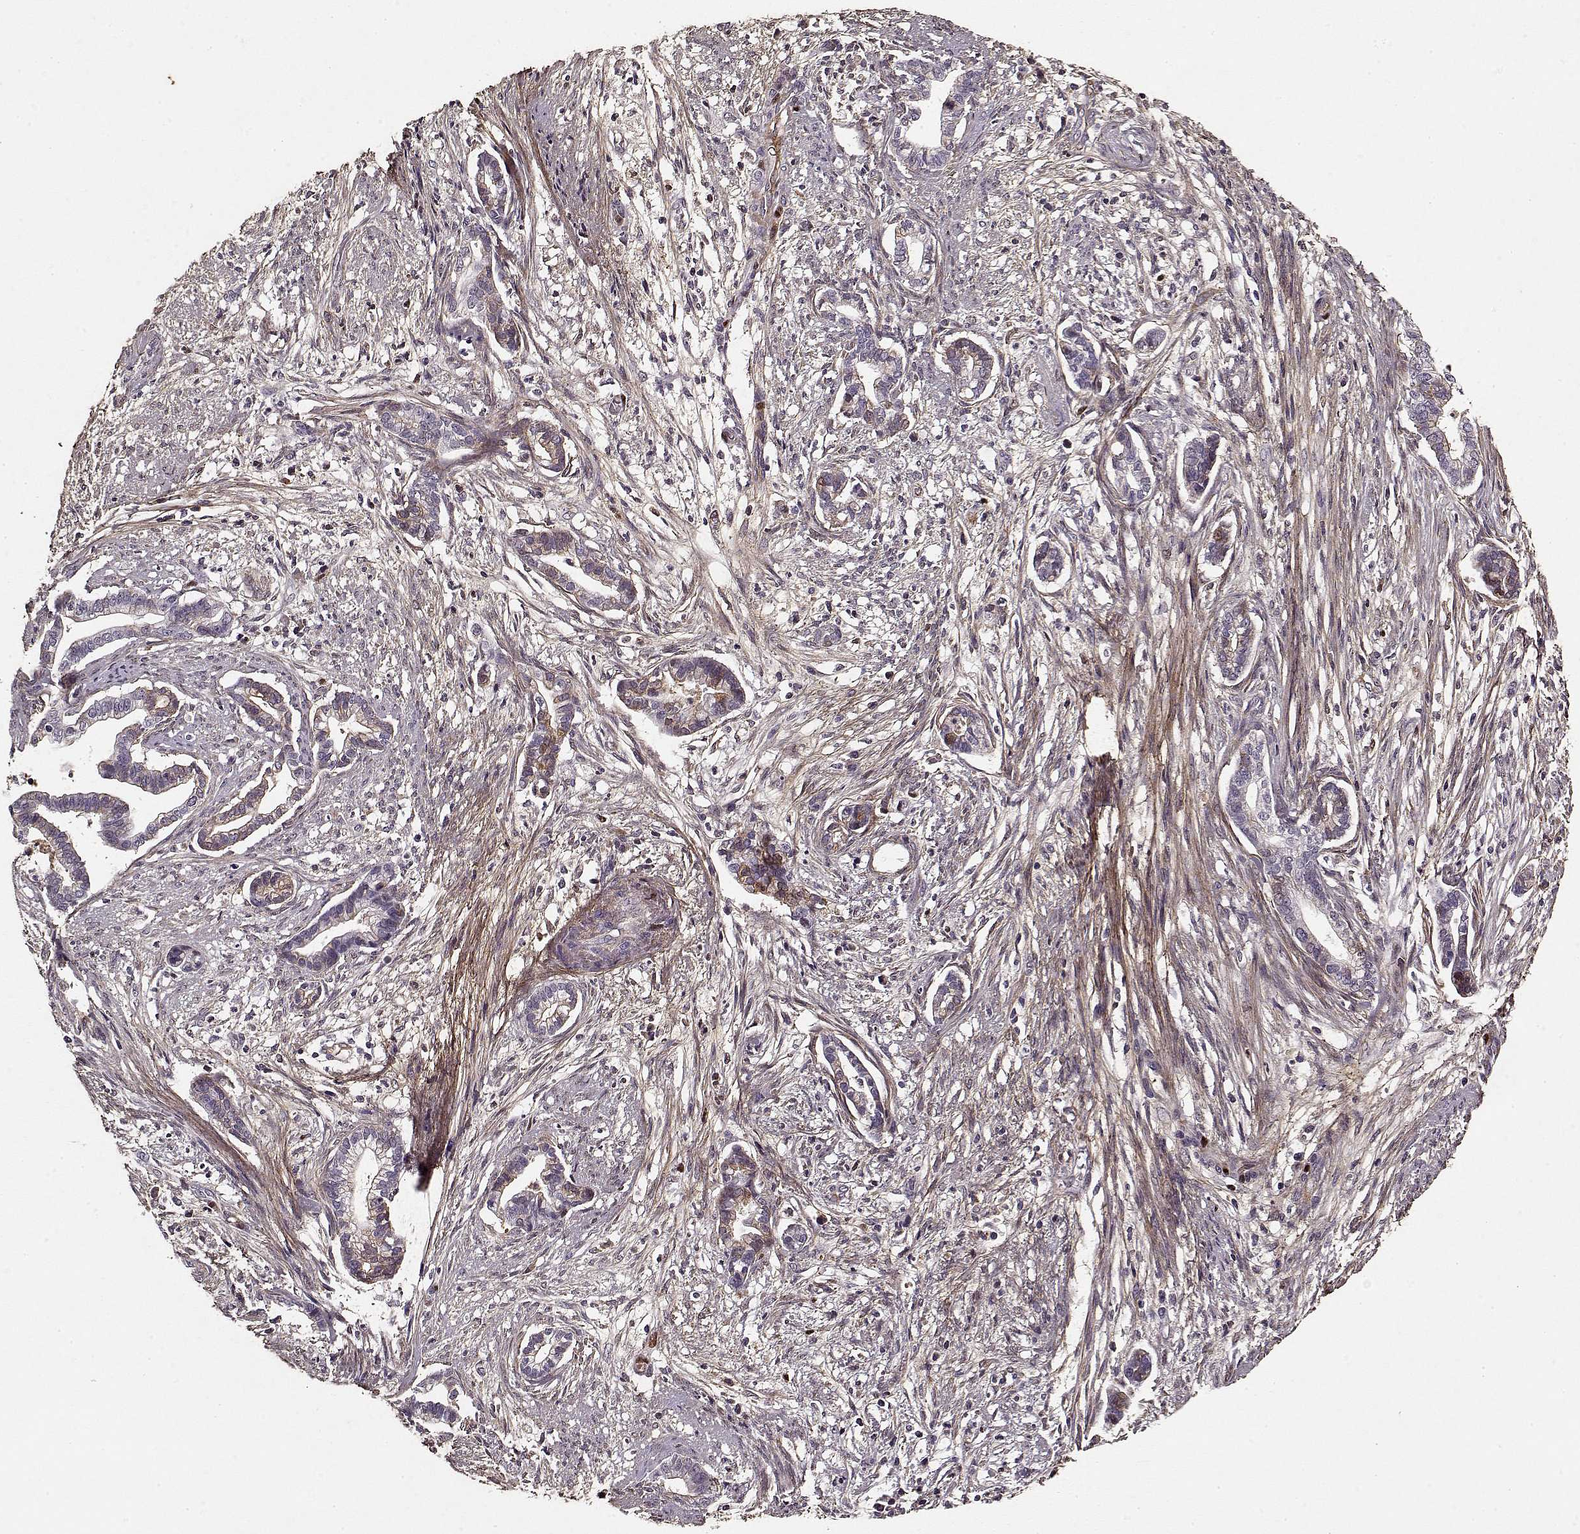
{"staining": {"intensity": "moderate", "quantity": "25%-75%", "location": "cytoplasmic/membranous"}, "tissue": "cervical cancer", "cell_type": "Tumor cells", "image_type": "cancer", "snomed": [{"axis": "morphology", "description": "Adenocarcinoma, NOS"}, {"axis": "topography", "description": "Cervix"}], "caption": "Protein staining of cervical cancer tissue exhibits moderate cytoplasmic/membranous expression in about 25%-75% of tumor cells. The staining was performed using DAB to visualize the protein expression in brown, while the nuclei were stained in blue with hematoxylin (Magnification: 20x).", "gene": "LUM", "patient": {"sex": "female", "age": 62}}